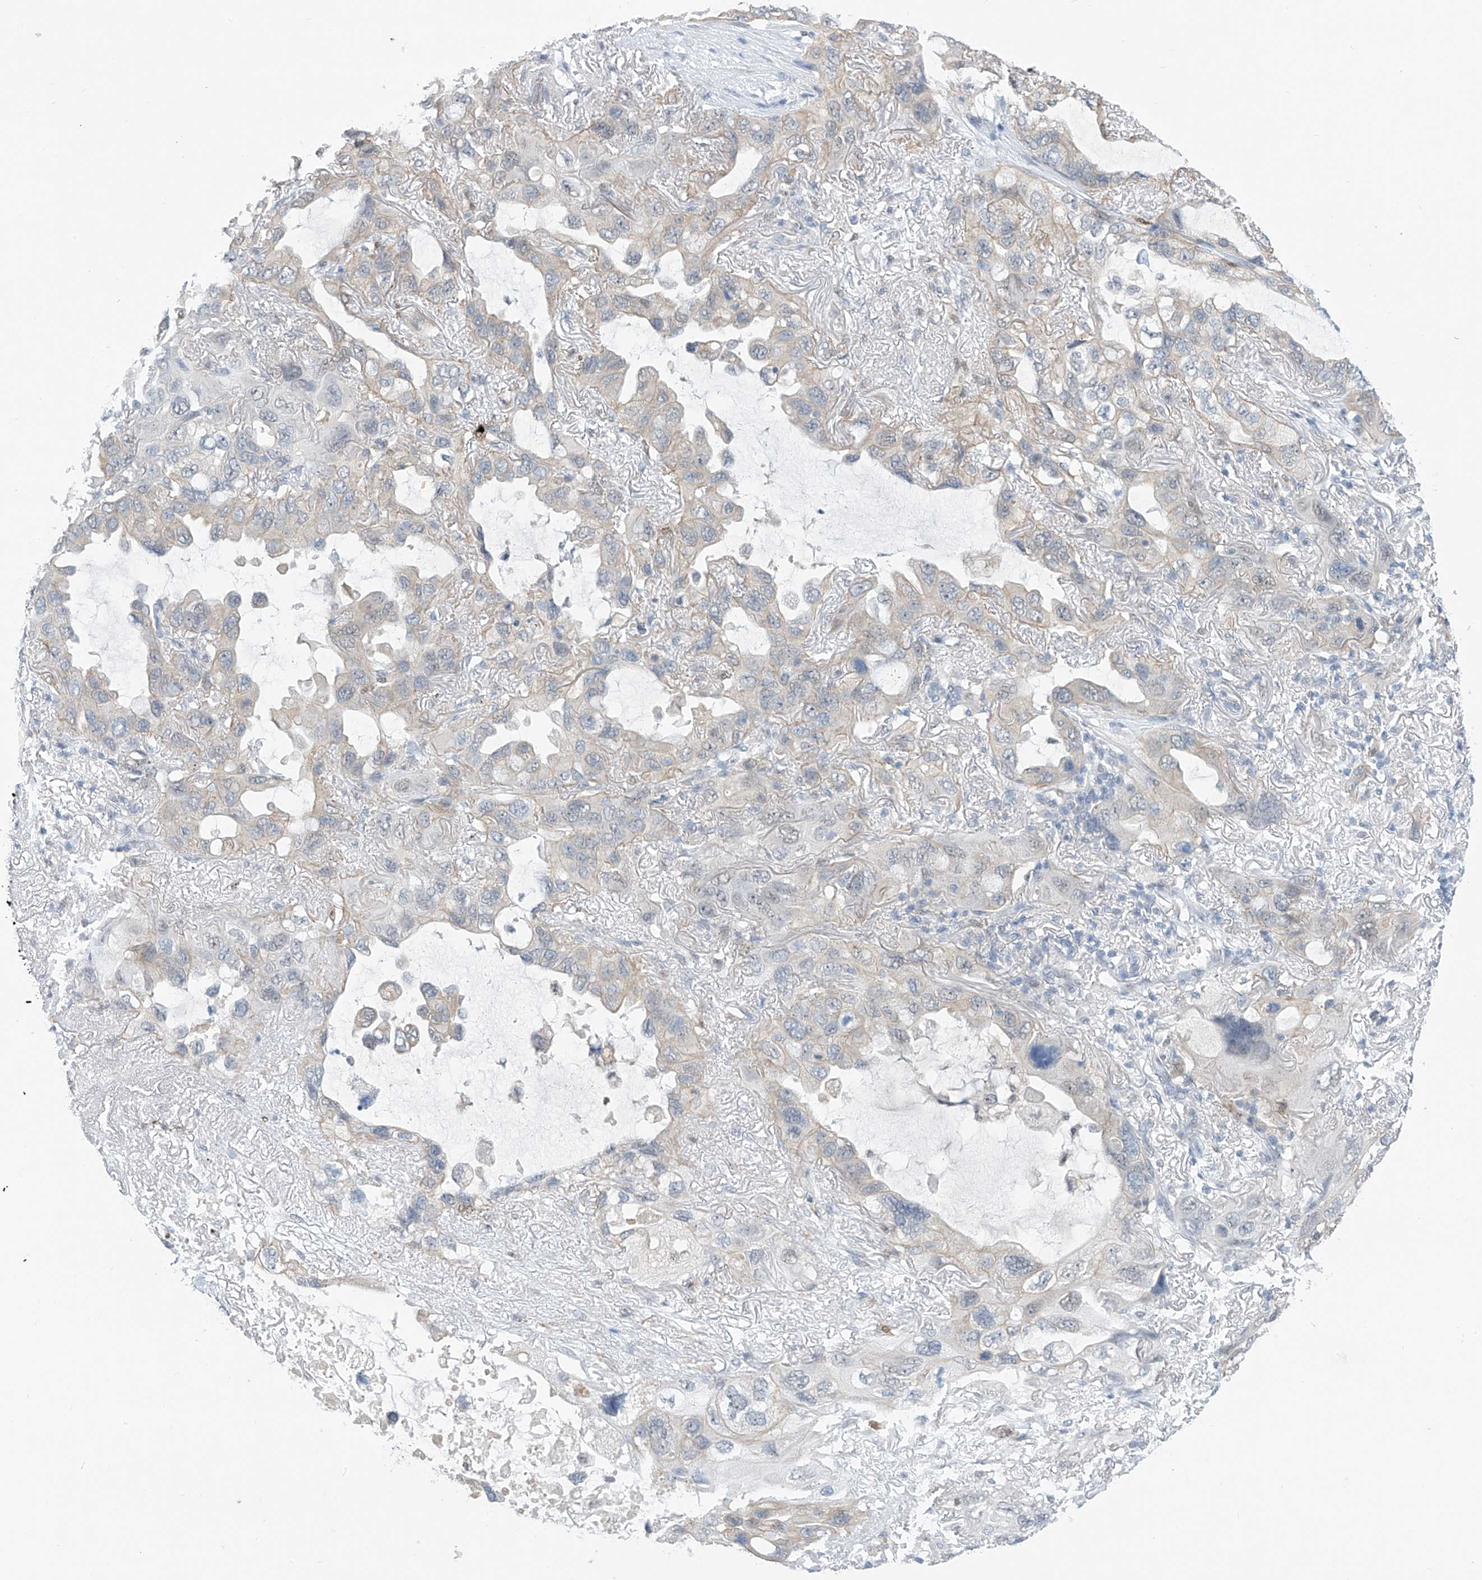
{"staining": {"intensity": "weak", "quantity": "<25%", "location": "cytoplasmic/membranous"}, "tissue": "lung cancer", "cell_type": "Tumor cells", "image_type": "cancer", "snomed": [{"axis": "morphology", "description": "Squamous cell carcinoma, NOS"}, {"axis": "topography", "description": "Lung"}], "caption": "Squamous cell carcinoma (lung) stained for a protein using immunohistochemistry (IHC) displays no positivity tumor cells.", "gene": "APLF", "patient": {"sex": "female", "age": 73}}